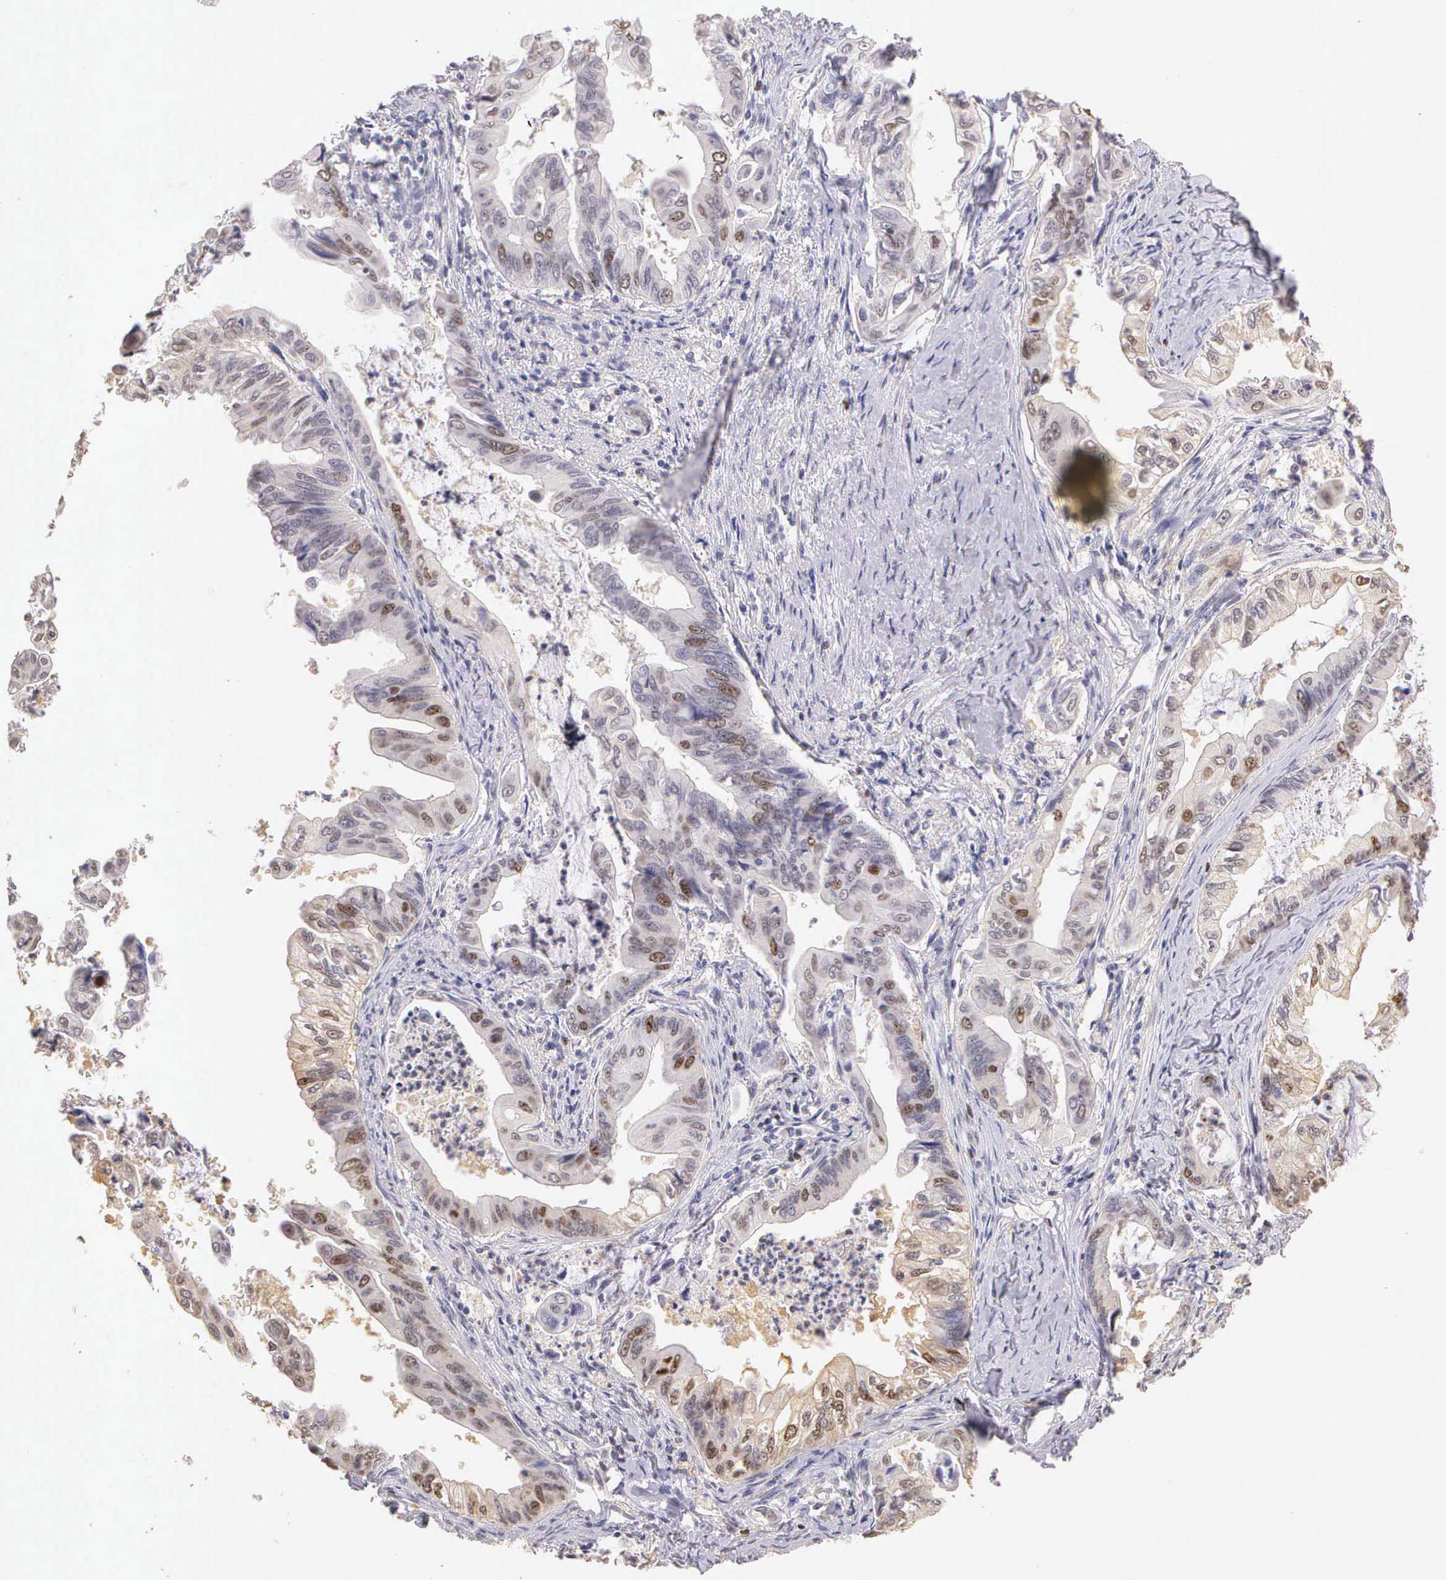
{"staining": {"intensity": "moderate", "quantity": "25%-75%", "location": "nuclear"}, "tissue": "stomach cancer", "cell_type": "Tumor cells", "image_type": "cancer", "snomed": [{"axis": "morphology", "description": "Adenocarcinoma, NOS"}, {"axis": "topography", "description": "Stomach, upper"}], "caption": "IHC micrograph of neoplastic tissue: human stomach cancer (adenocarcinoma) stained using immunohistochemistry (IHC) shows medium levels of moderate protein expression localized specifically in the nuclear of tumor cells, appearing as a nuclear brown color.", "gene": "MKI67", "patient": {"sex": "male", "age": 80}}